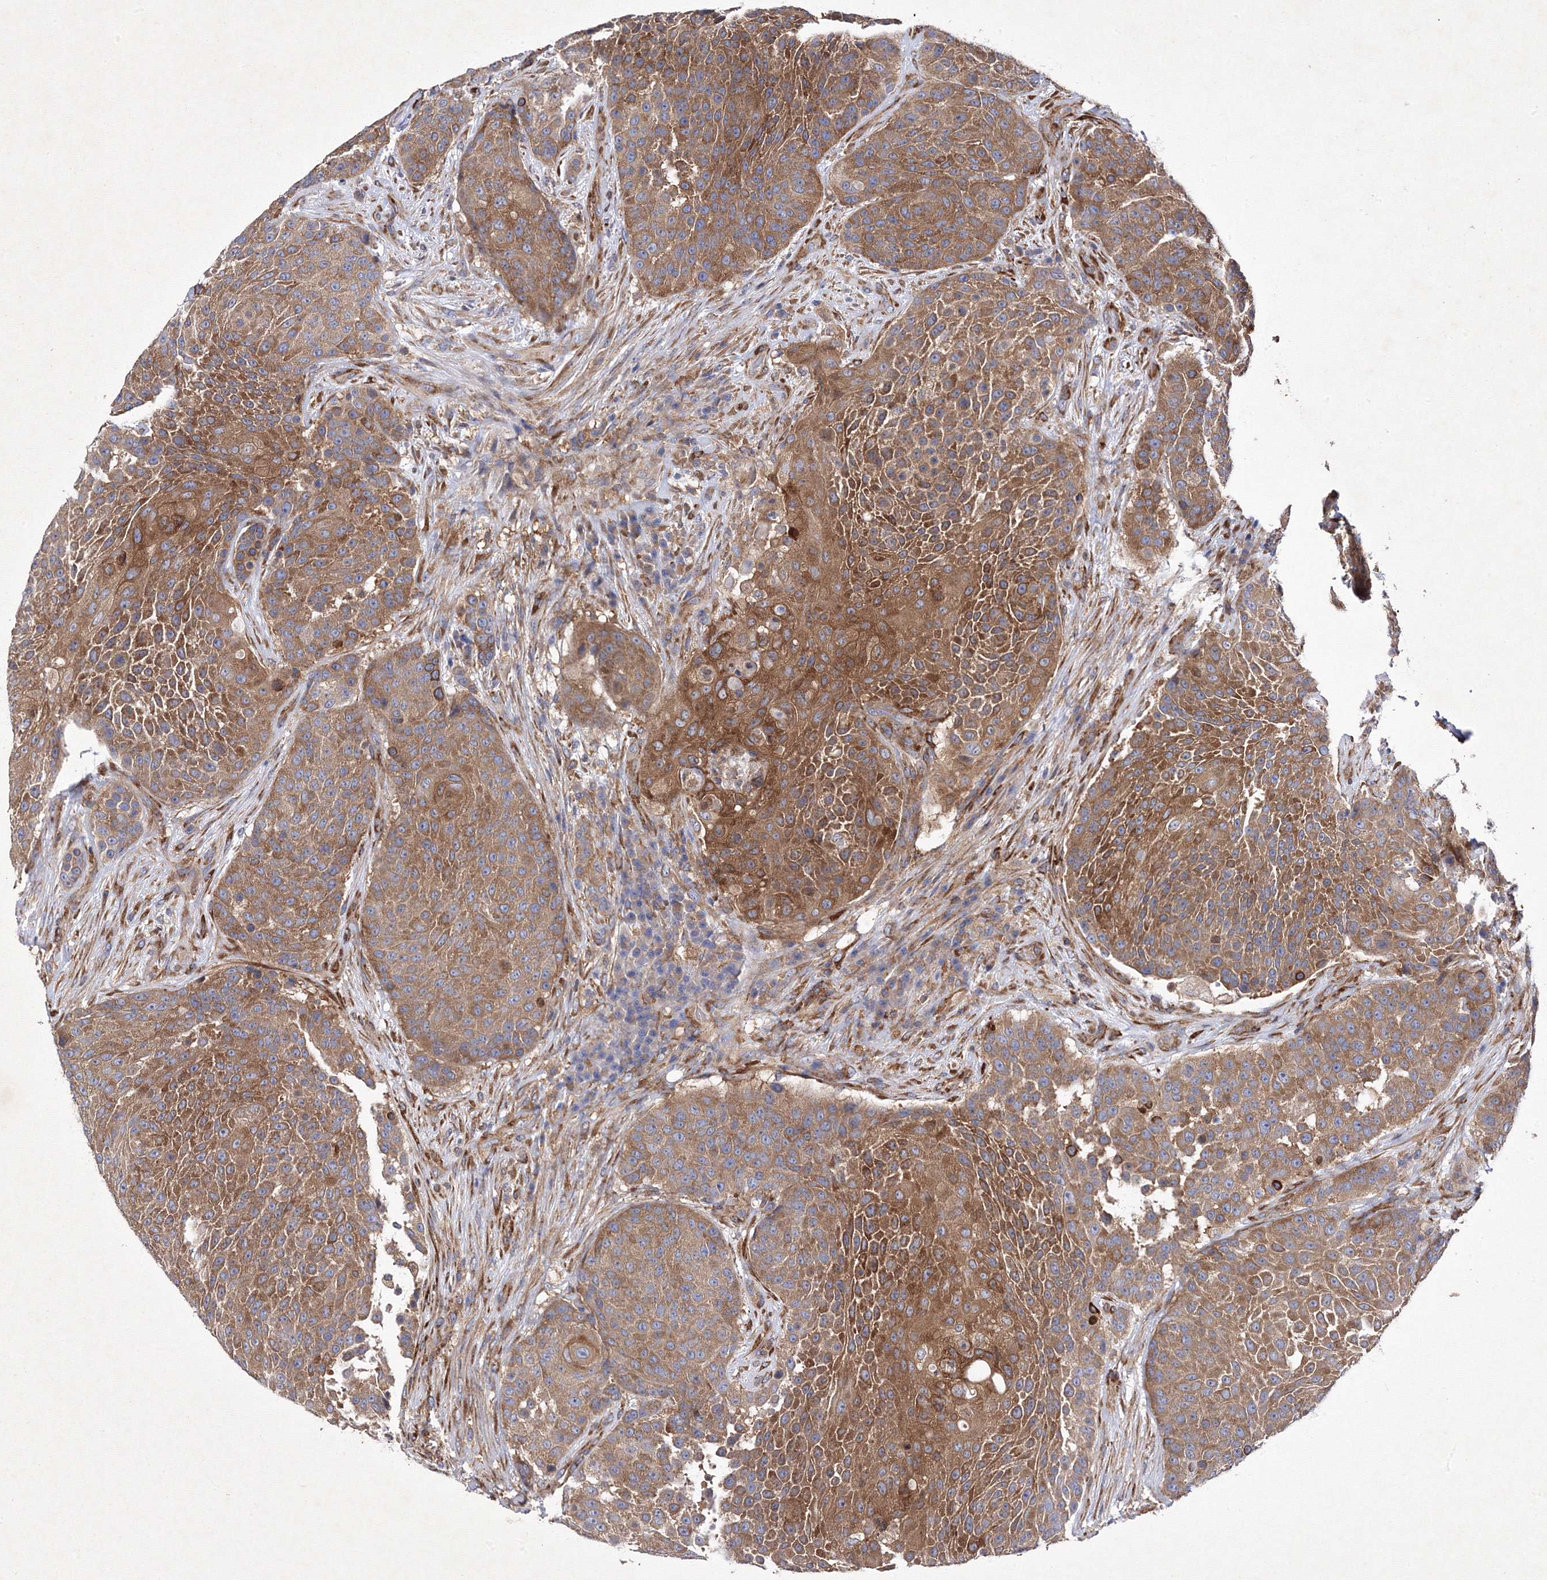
{"staining": {"intensity": "moderate", "quantity": ">75%", "location": "cytoplasmic/membranous"}, "tissue": "urothelial cancer", "cell_type": "Tumor cells", "image_type": "cancer", "snomed": [{"axis": "morphology", "description": "Urothelial carcinoma, High grade"}, {"axis": "topography", "description": "Urinary bladder"}], "caption": "This photomicrograph demonstrates immunohistochemistry staining of urothelial cancer, with medium moderate cytoplasmic/membranous staining in about >75% of tumor cells.", "gene": "SNX18", "patient": {"sex": "female", "age": 63}}